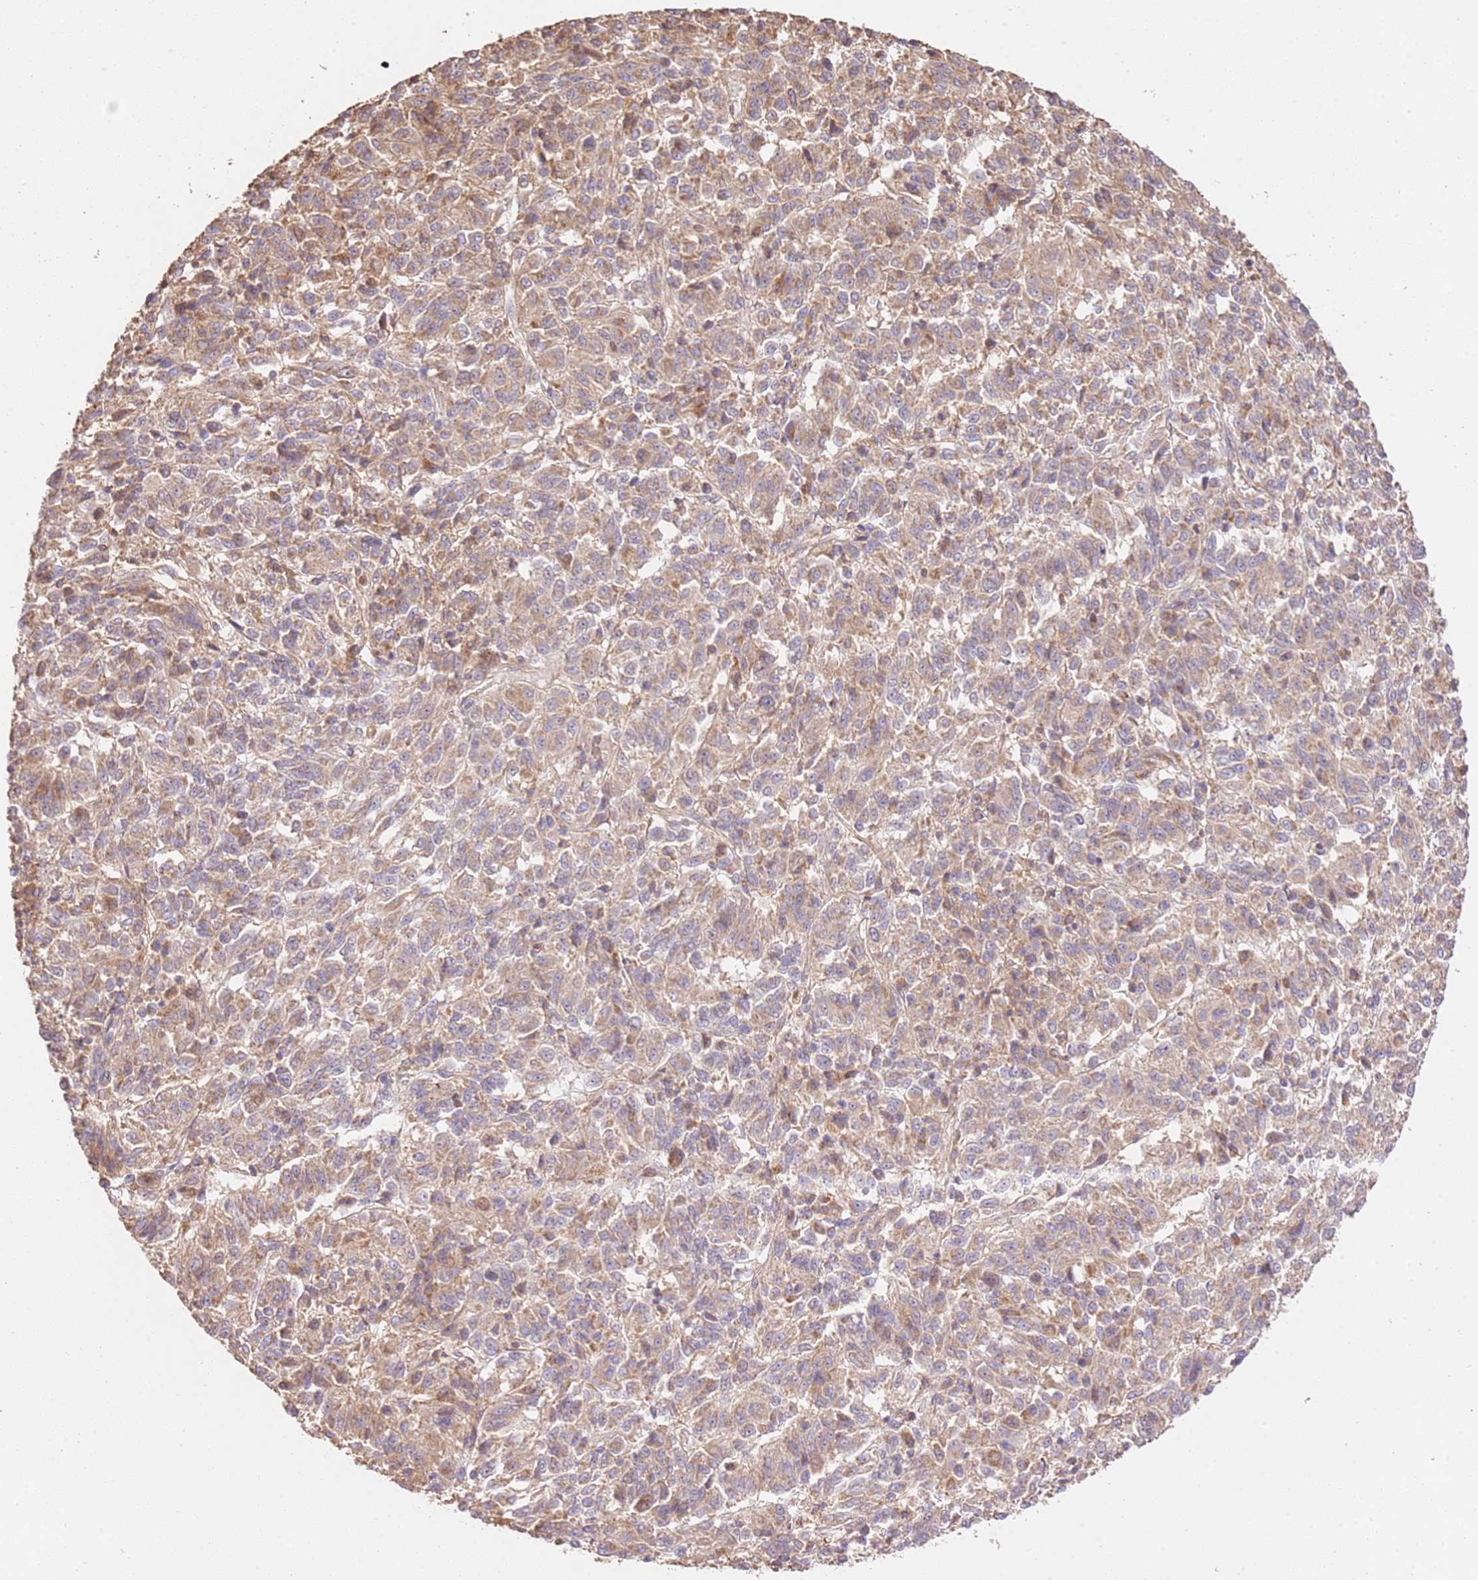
{"staining": {"intensity": "weak", "quantity": "25%-75%", "location": "cytoplasmic/membranous"}, "tissue": "melanoma", "cell_type": "Tumor cells", "image_type": "cancer", "snomed": [{"axis": "morphology", "description": "Malignant melanoma, Metastatic site"}, {"axis": "topography", "description": "Lung"}], "caption": "A brown stain labels weak cytoplasmic/membranous staining of a protein in melanoma tumor cells.", "gene": "CEP55", "patient": {"sex": "male", "age": 64}}